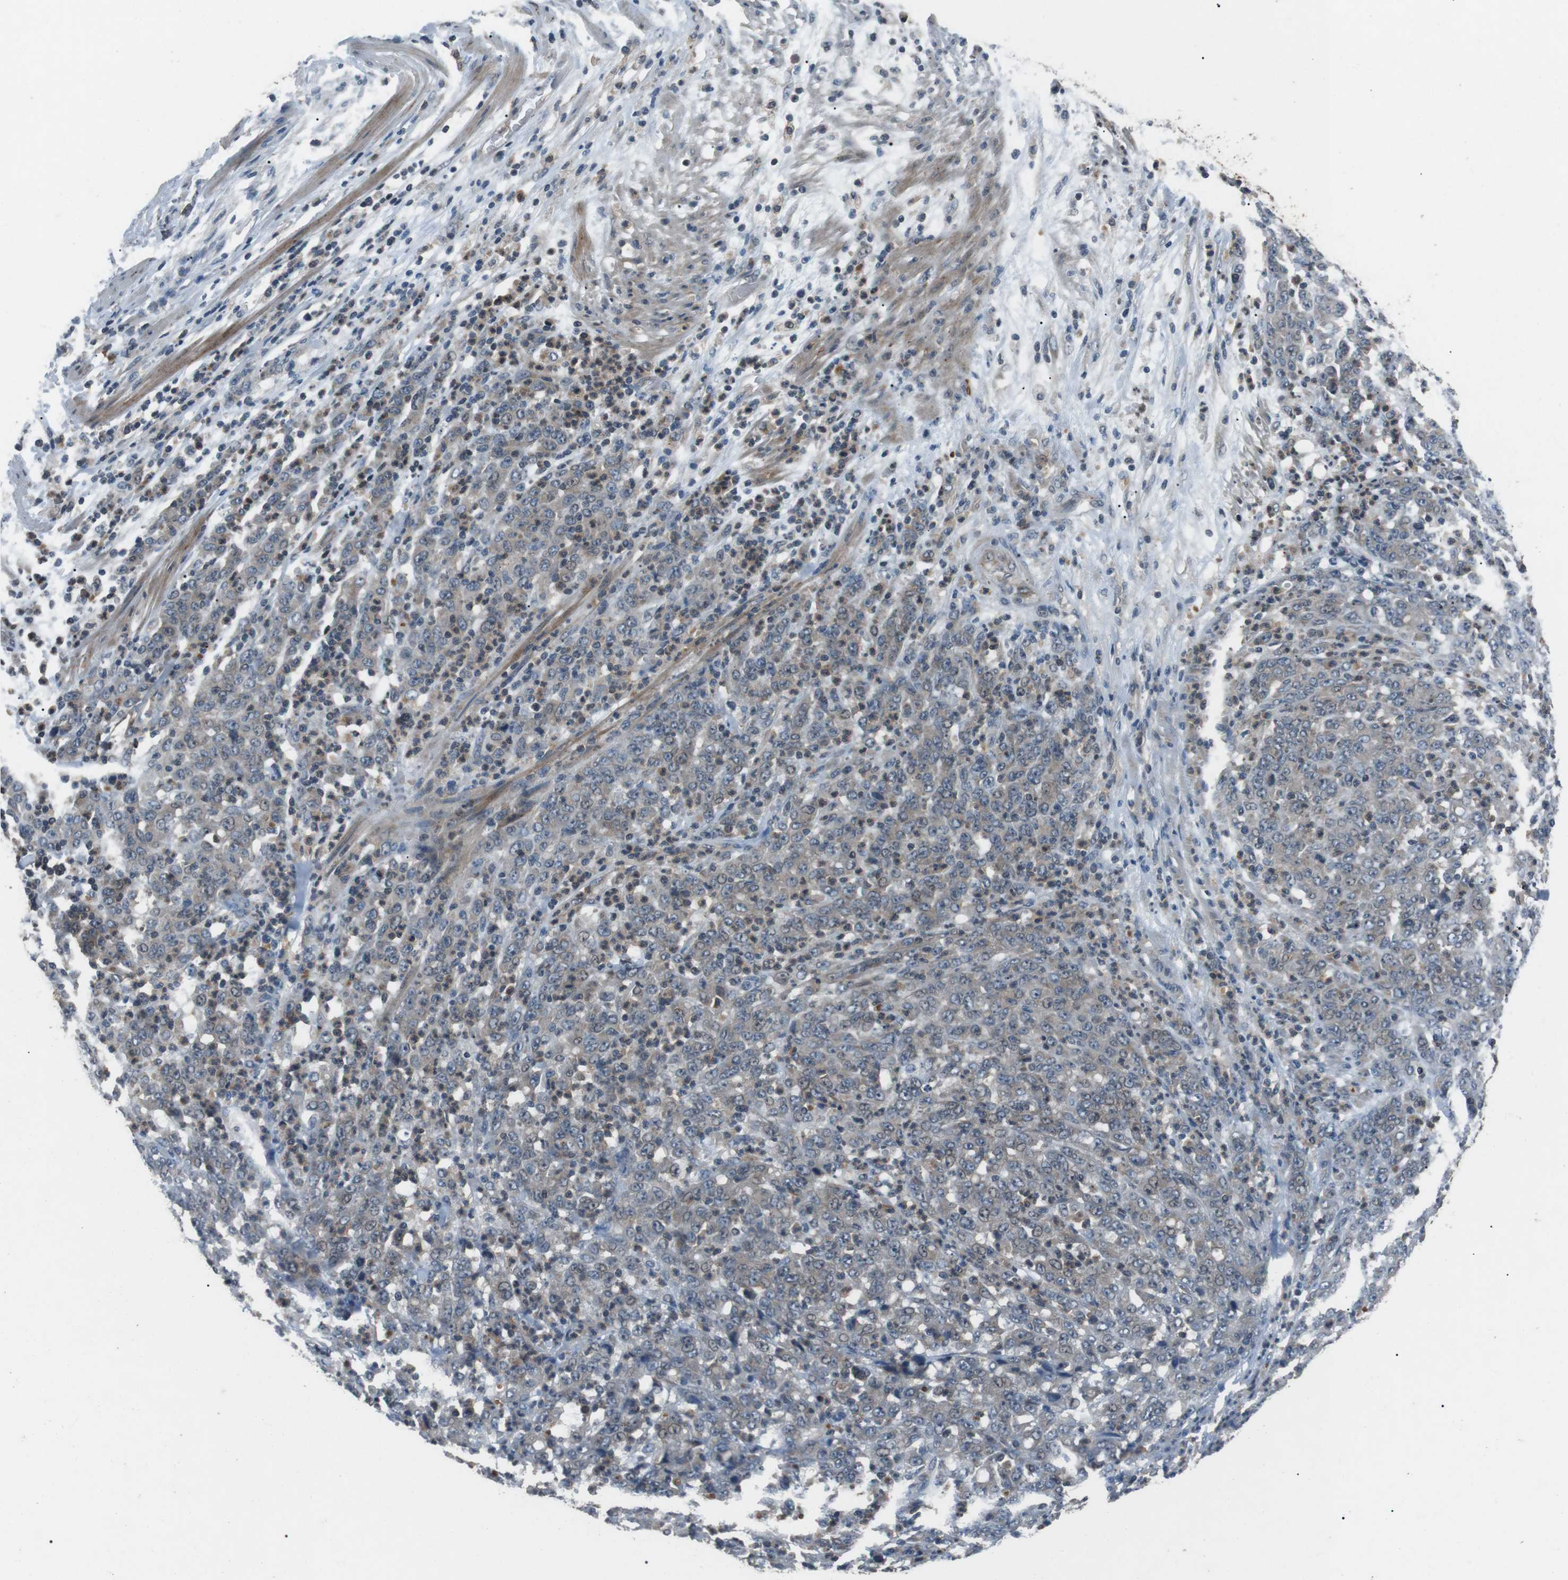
{"staining": {"intensity": "negative", "quantity": "none", "location": "none"}, "tissue": "stomach cancer", "cell_type": "Tumor cells", "image_type": "cancer", "snomed": [{"axis": "morphology", "description": "Adenocarcinoma, NOS"}, {"axis": "topography", "description": "Stomach, lower"}], "caption": "This is an IHC histopathology image of human stomach adenocarcinoma. There is no expression in tumor cells.", "gene": "NEK7", "patient": {"sex": "female", "age": 71}}